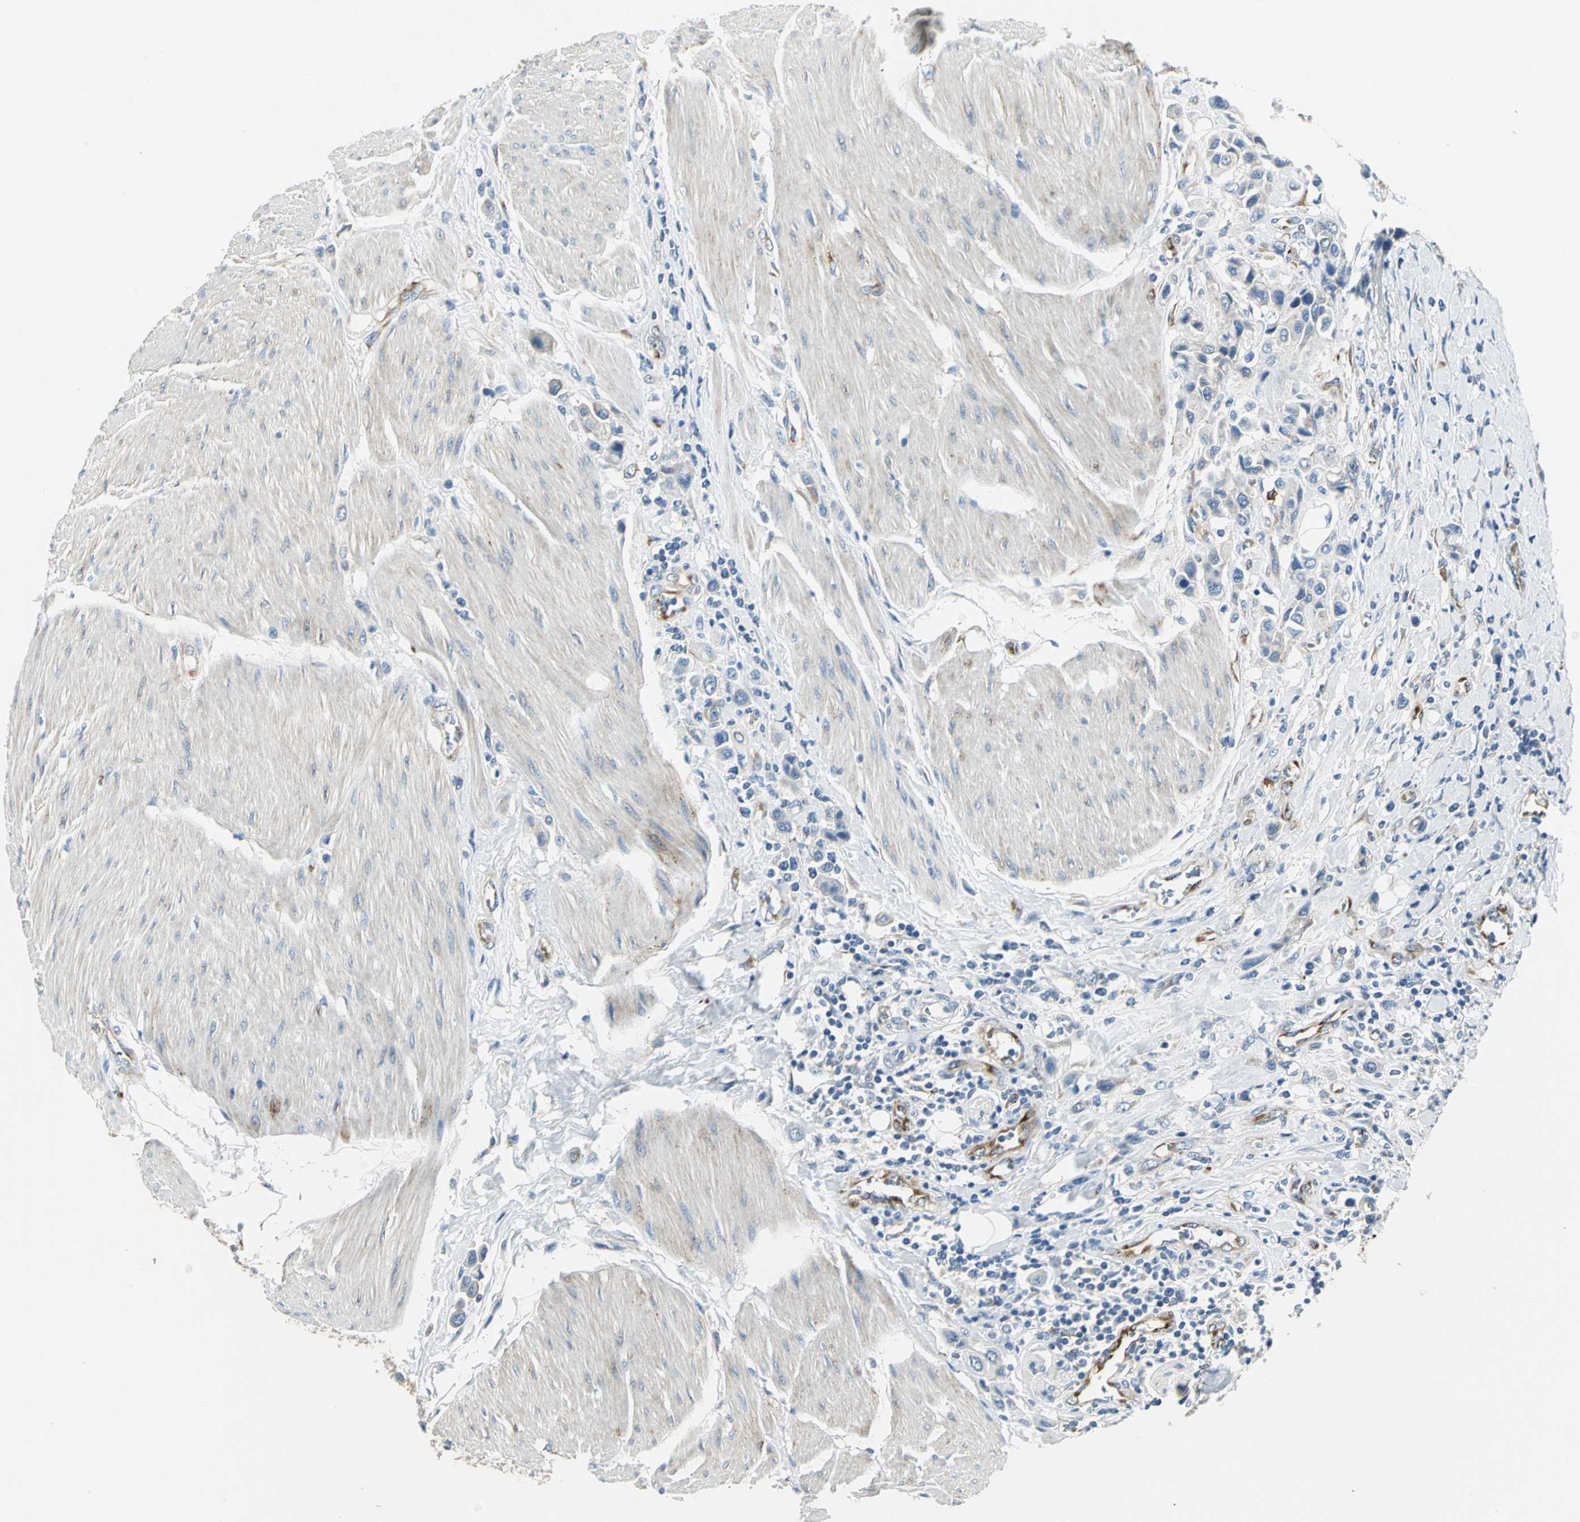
{"staining": {"intensity": "weak", "quantity": "25%-75%", "location": "cytoplasmic/membranous"}, "tissue": "urothelial cancer", "cell_type": "Tumor cells", "image_type": "cancer", "snomed": [{"axis": "morphology", "description": "Urothelial carcinoma, High grade"}, {"axis": "topography", "description": "Urinary bladder"}], "caption": "This image shows immunohistochemistry (IHC) staining of high-grade urothelial carcinoma, with low weak cytoplasmic/membranous positivity in about 25%-75% of tumor cells.", "gene": "B3GNT2", "patient": {"sex": "male", "age": 50}}